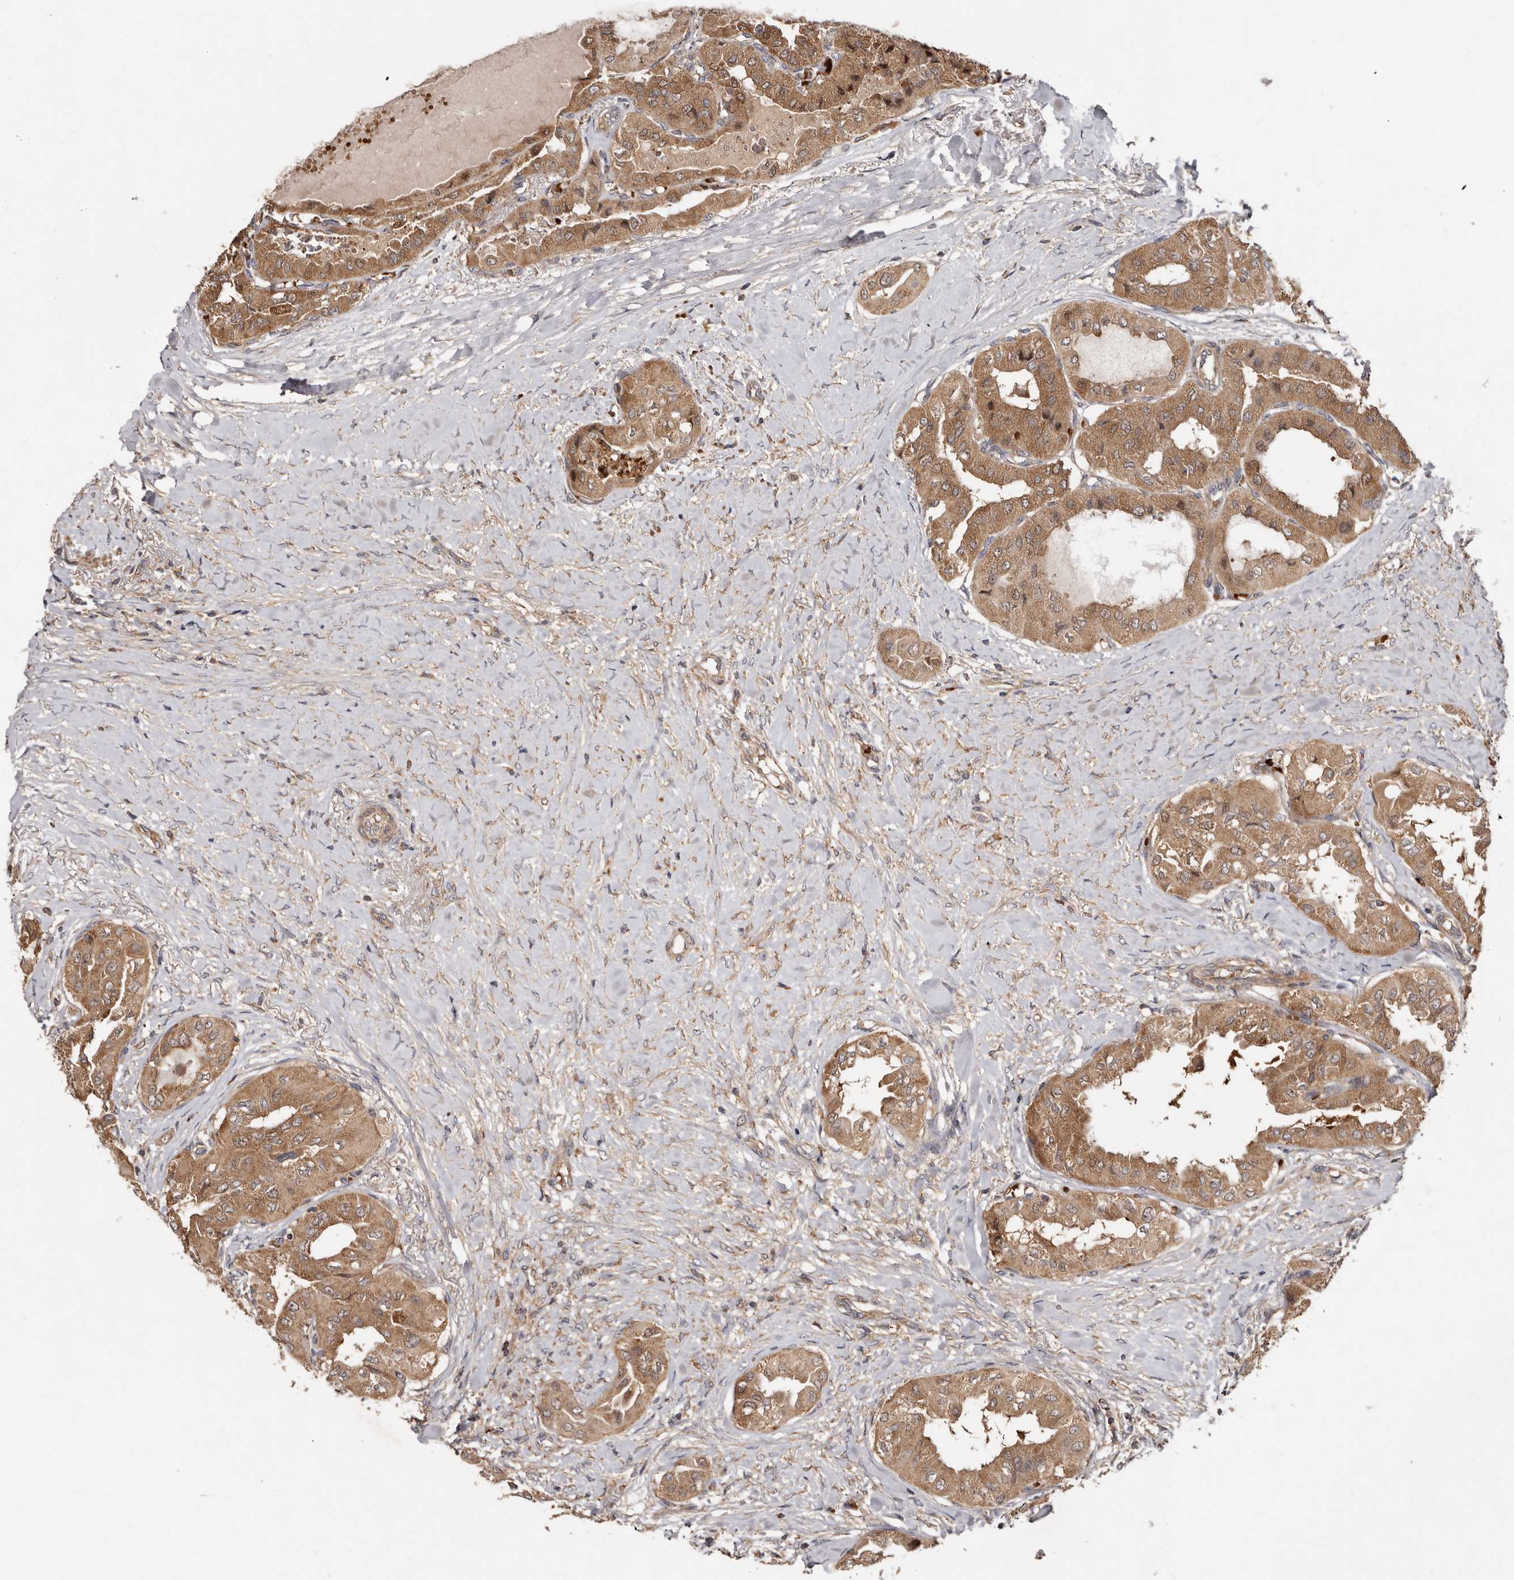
{"staining": {"intensity": "moderate", "quantity": ">75%", "location": "cytoplasmic/membranous"}, "tissue": "thyroid cancer", "cell_type": "Tumor cells", "image_type": "cancer", "snomed": [{"axis": "morphology", "description": "Papillary adenocarcinoma, NOS"}, {"axis": "topography", "description": "Thyroid gland"}], "caption": "This is a micrograph of immunohistochemistry (IHC) staining of thyroid cancer, which shows moderate positivity in the cytoplasmic/membranous of tumor cells.", "gene": "GOT1L1", "patient": {"sex": "female", "age": 59}}